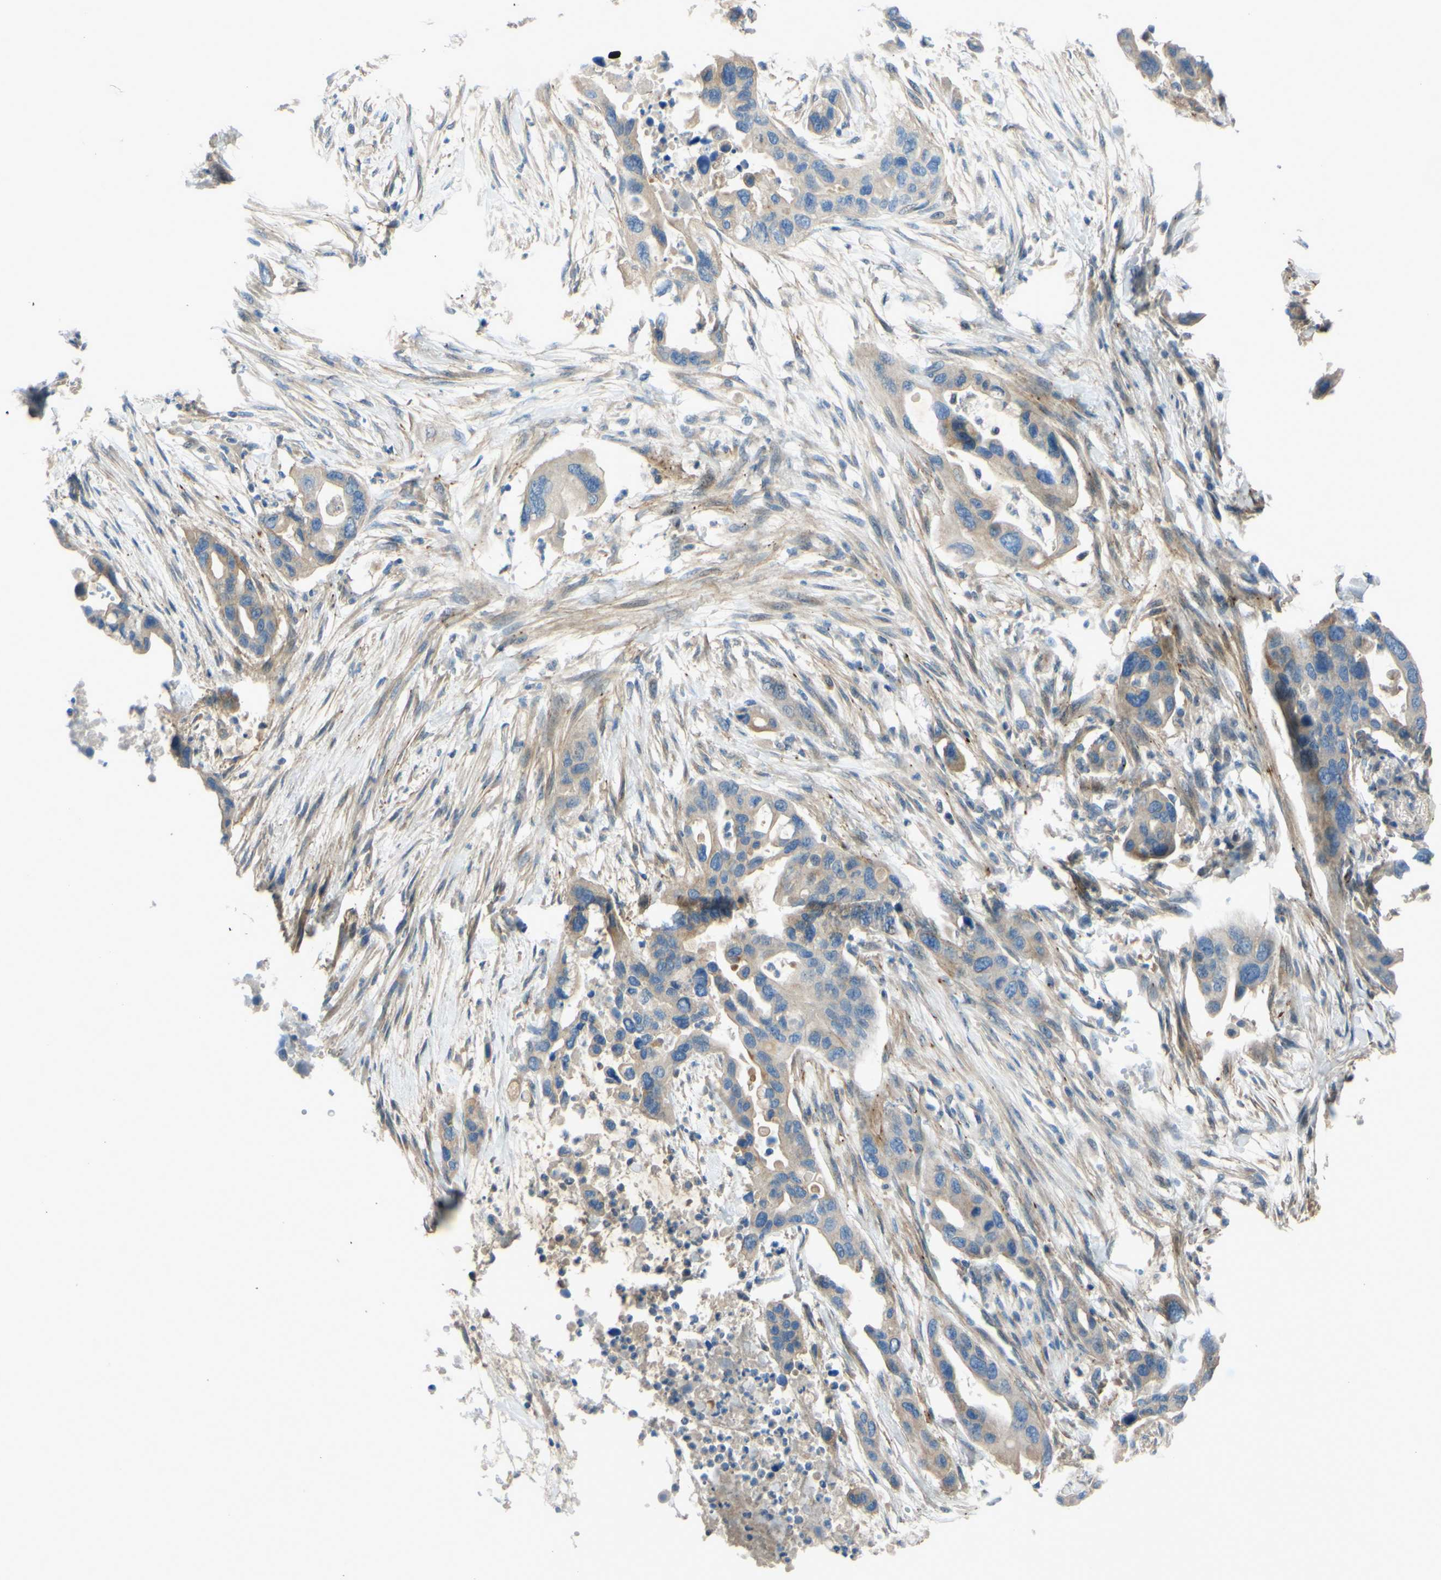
{"staining": {"intensity": "weak", "quantity": "25%-75%", "location": "cytoplasmic/membranous"}, "tissue": "pancreatic cancer", "cell_type": "Tumor cells", "image_type": "cancer", "snomed": [{"axis": "morphology", "description": "Adenocarcinoma, NOS"}, {"axis": "topography", "description": "Pancreas"}], "caption": "The histopathology image exhibits staining of adenocarcinoma (pancreatic), revealing weak cytoplasmic/membranous protein staining (brown color) within tumor cells.", "gene": "ARHGAP1", "patient": {"sex": "female", "age": 71}}